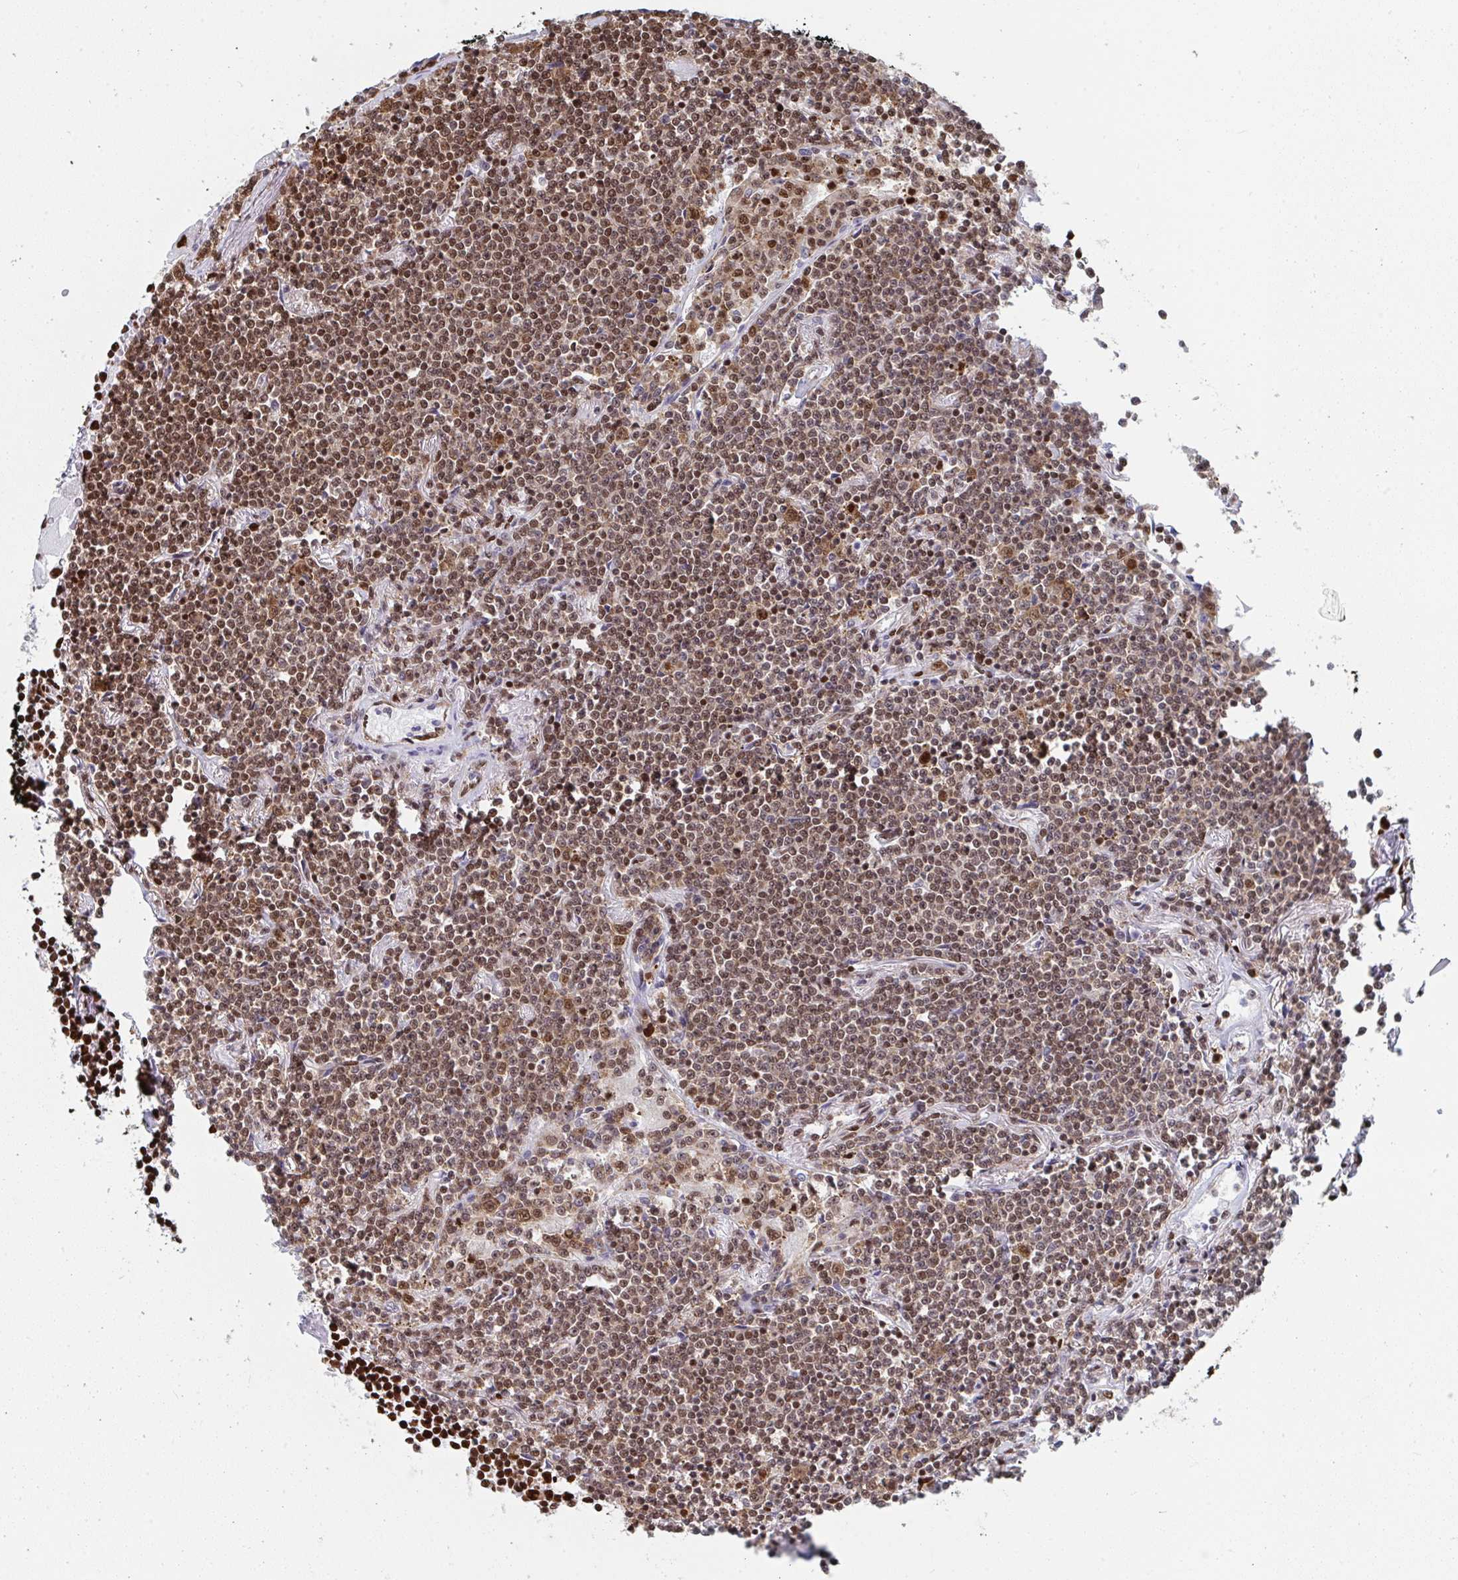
{"staining": {"intensity": "moderate", "quantity": ">75%", "location": "nuclear"}, "tissue": "lymphoma", "cell_type": "Tumor cells", "image_type": "cancer", "snomed": [{"axis": "morphology", "description": "Malignant lymphoma, non-Hodgkin's type, Low grade"}, {"axis": "topography", "description": "Lung"}], "caption": "An image of human low-grade malignant lymphoma, non-Hodgkin's type stained for a protein reveals moderate nuclear brown staining in tumor cells.", "gene": "GAR1", "patient": {"sex": "female", "age": 71}}